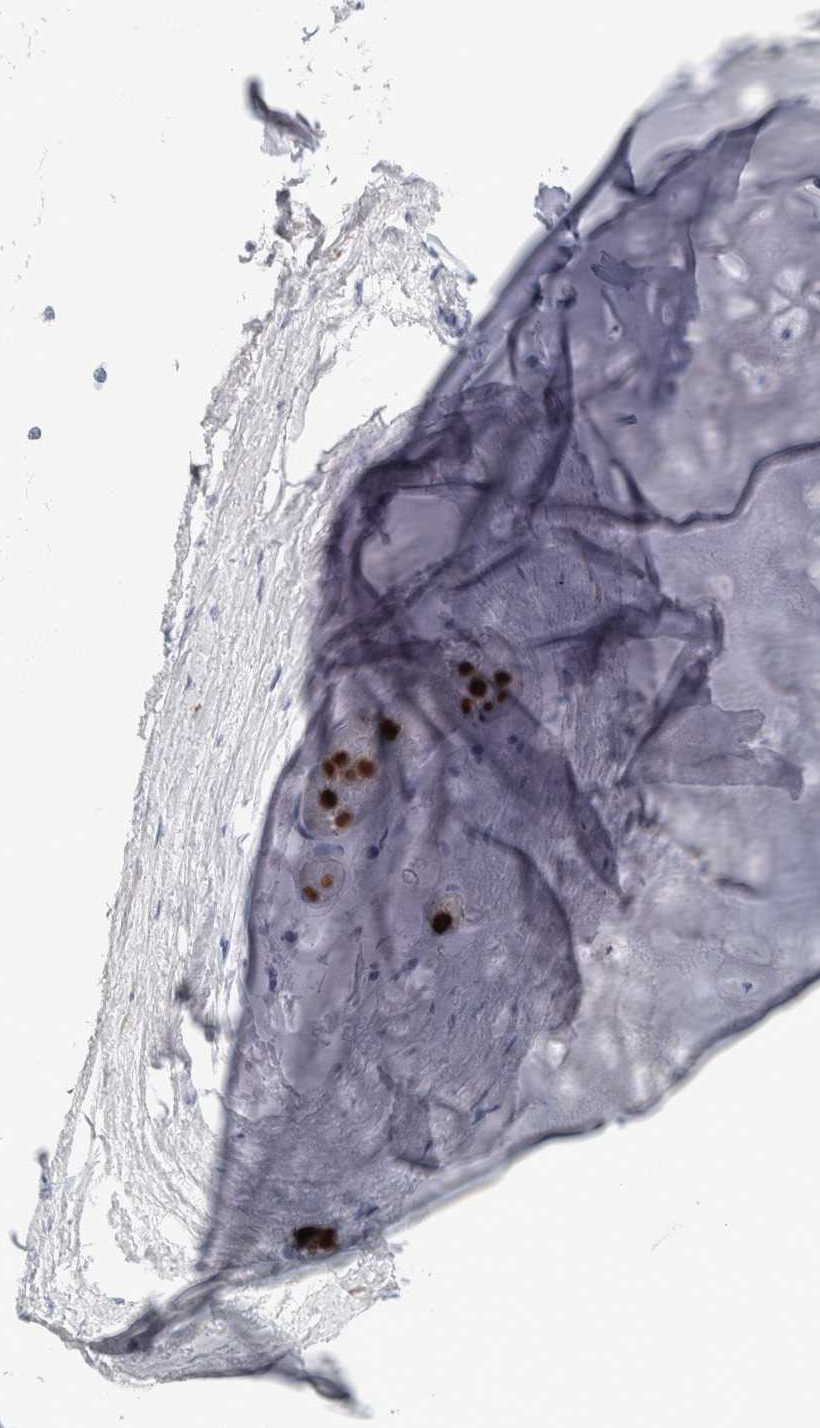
{"staining": {"intensity": "negative", "quantity": "none", "location": "none"}, "tissue": "adipose tissue", "cell_type": "Adipocytes", "image_type": "normal", "snomed": [{"axis": "morphology", "description": "Normal tissue, NOS"}, {"axis": "topography", "description": "Cartilage tissue"}, {"axis": "topography", "description": "Lung"}], "caption": "Human adipose tissue stained for a protein using immunohistochemistry demonstrates no positivity in adipocytes.", "gene": "S100A8", "patient": {"sex": "female", "age": 77}}